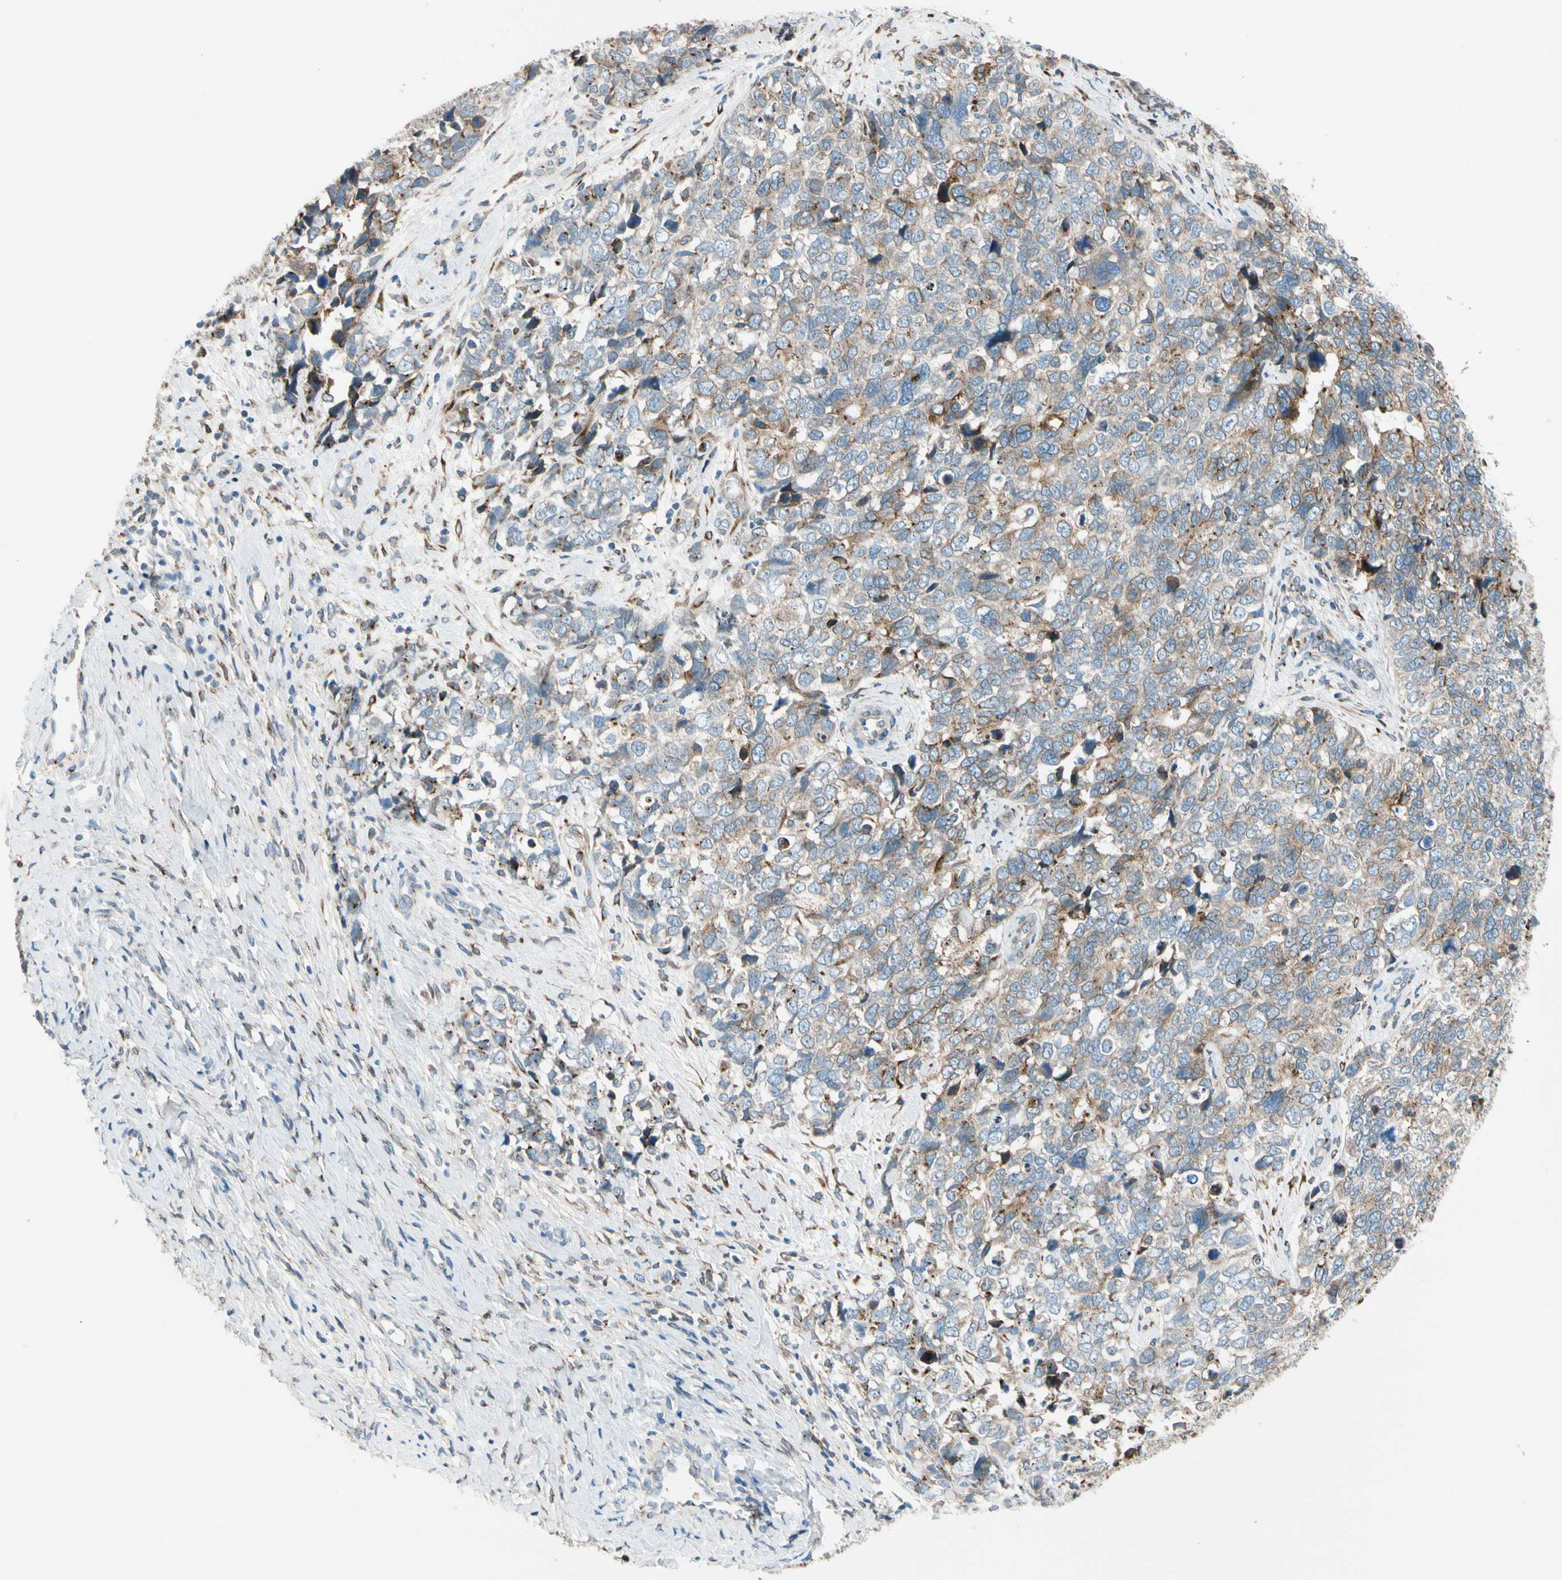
{"staining": {"intensity": "moderate", "quantity": "<25%", "location": "cytoplasmic/membranous"}, "tissue": "cervical cancer", "cell_type": "Tumor cells", "image_type": "cancer", "snomed": [{"axis": "morphology", "description": "Squamous cell carcinoma, NOS"}, {"axis": "topography", "description": "Cervix"}], "caption": "Cervical squamous cell carcinoma tissue shows moderate cytoplasmic/membranous positivity in approximately <25% of tumor cells Immunohistochemistry (ihc) stains the protein of interest in brown and the nuclei are stained blue.", "gene": "NUCB1", "patient": {"sex": "female", "age": 63}}